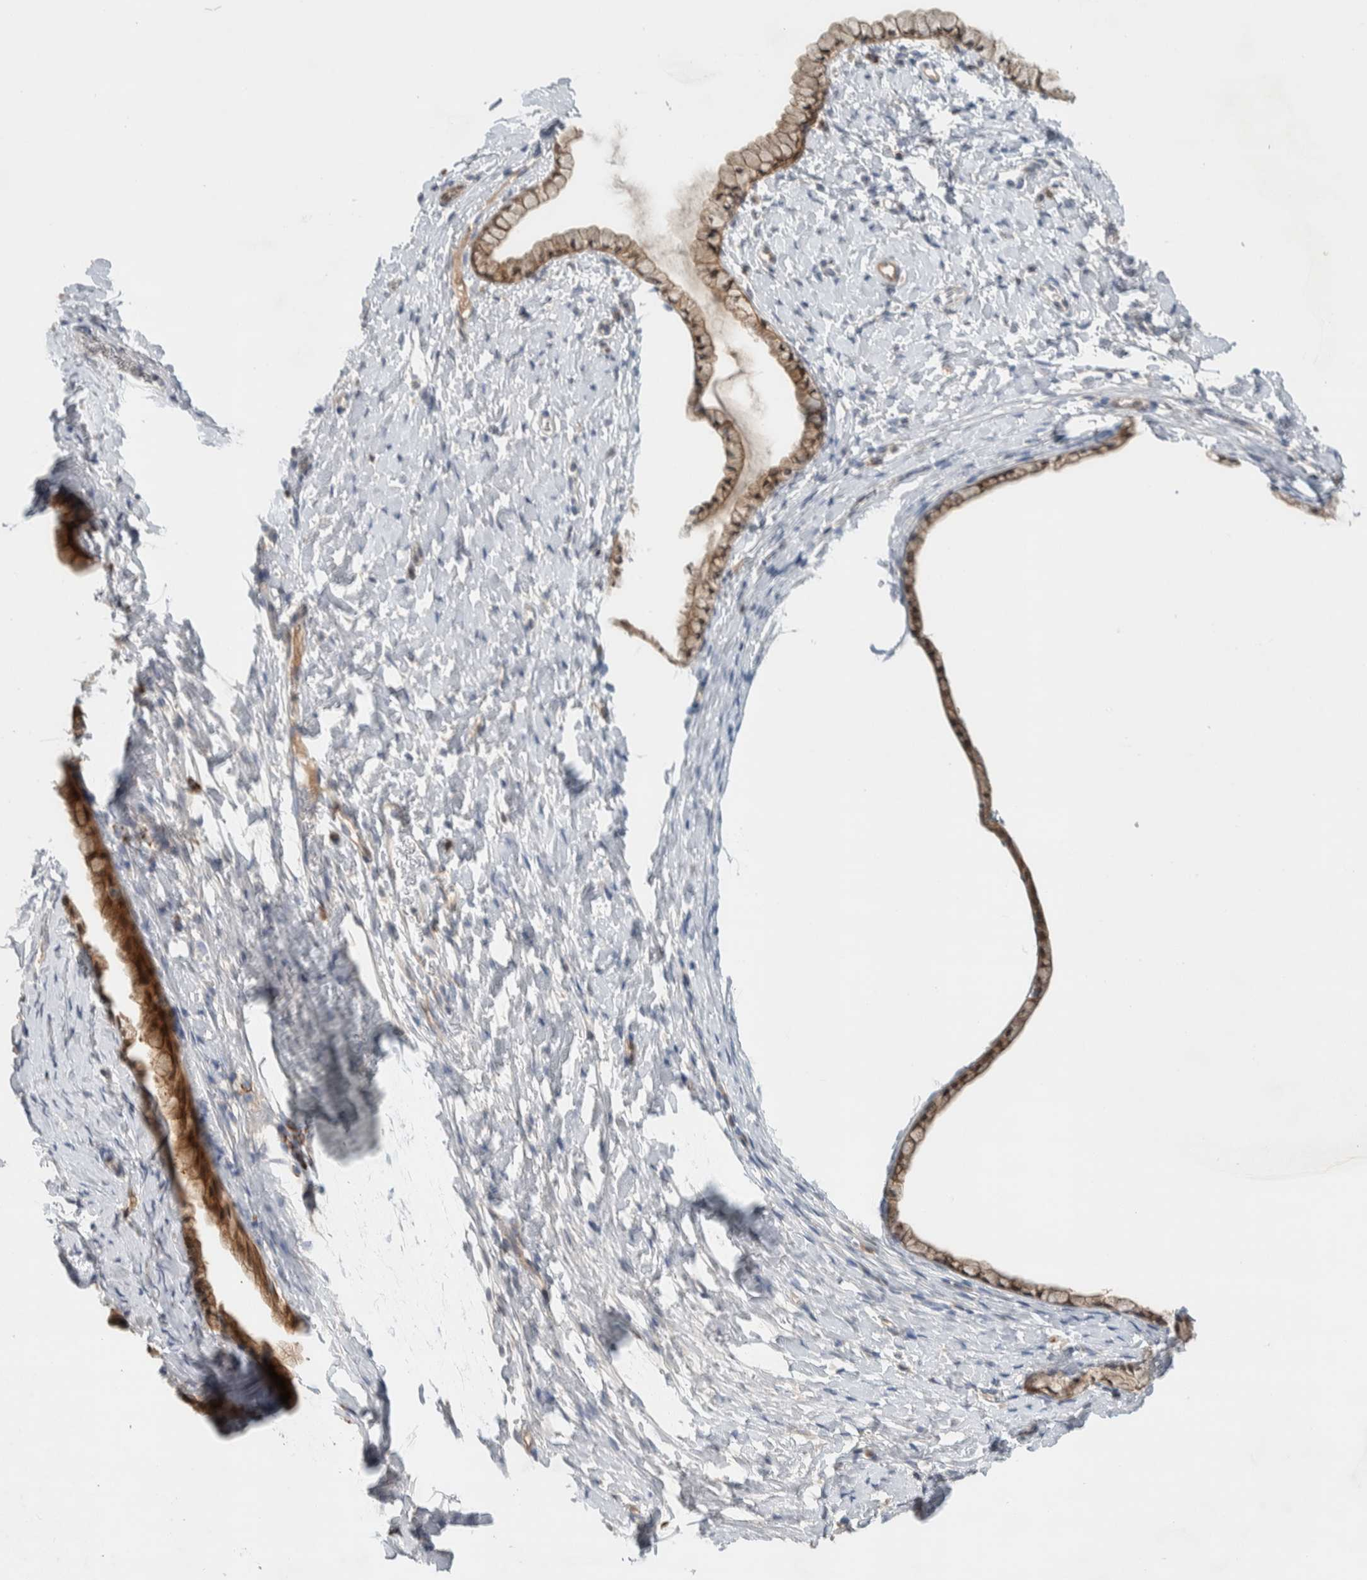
{"staining": {"intensity": "moderate", "quantity": ">75%", "location": "cytoplasmic/membranous"}, "tissue": "cervix", "cell_type": "Glandular cells", "image_type": "normal", "snomed": [{"axis": "morphology", "description": "Normal tissue, NOS"}, {"axis": "topography", "description": "Cervix"}], "caption": "Protein expression analysis of benign human cervix reveals moderate cytoplasmic/membranous expression in approximately >75% of glandular cells. (DAB = brown stain, brightfield microscopy at high magnification).", "gene": "DEPTOR", "patient": {"sex": "female", "age": 72}}